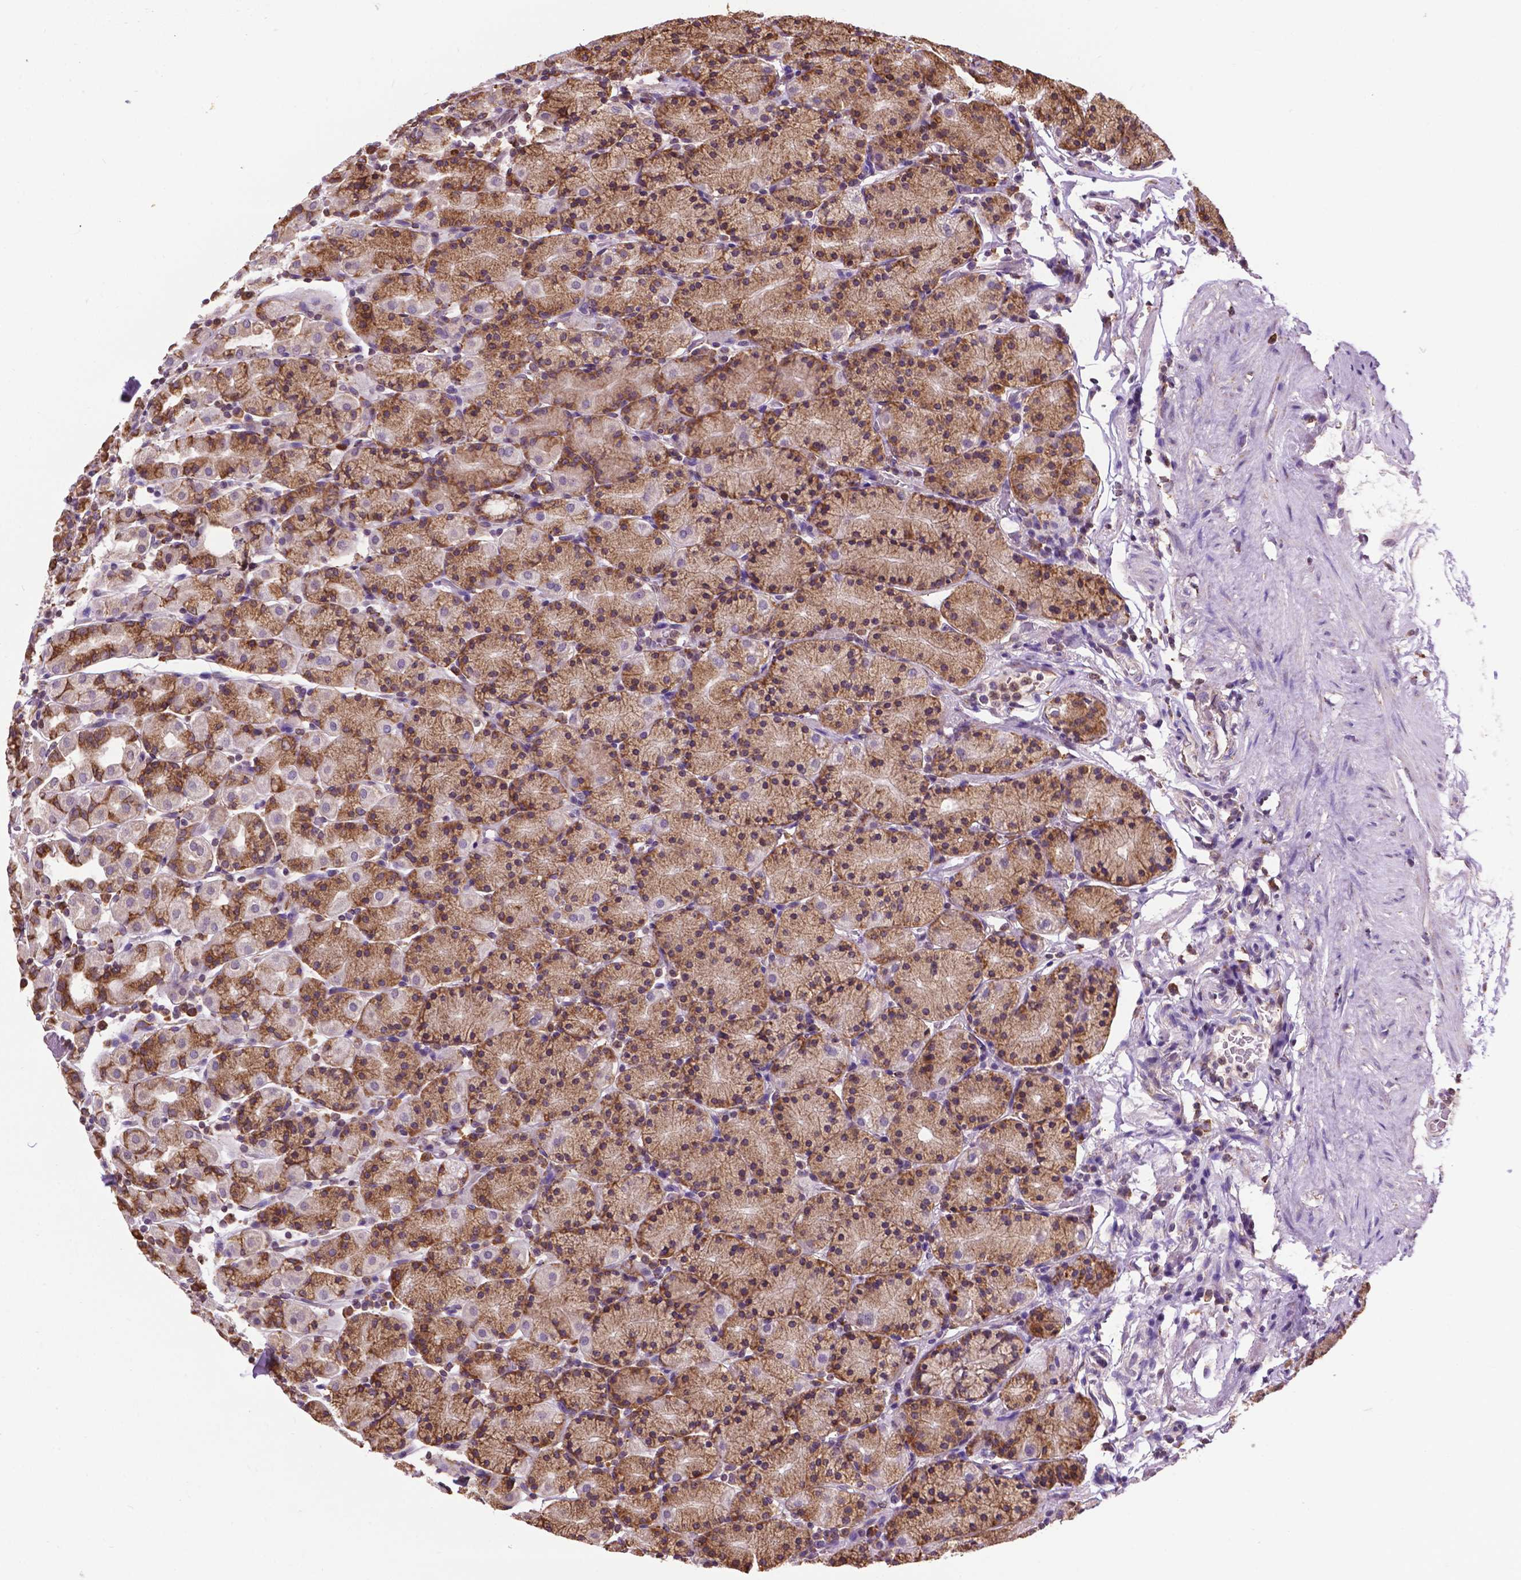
{"staining": {"intensity": "moderate", "quantity": "25%-75%", "location": "cytoplasmic/membranous"}, "tissue": "stomach", "cell_type": "Glandular cells", "image_type": "normal", "snomed": [{"axis": "morphology", "description": "Normal tissue, NOS"}, {"axis": "topography", "description": "Stomach, upper"}, {"axis": "topography", "description": "Stomach"}], "caption": "Normal stomach reveals moderate cytoplasmic/membranous expression in about 25%-75% of glandular cells, visualized by immunohistochemistry. Ihc stains the protein of interest in brown and the nuclei are stained blue.", "gene": "GANAB", "patient": {"sex": "male", "age": 62}}